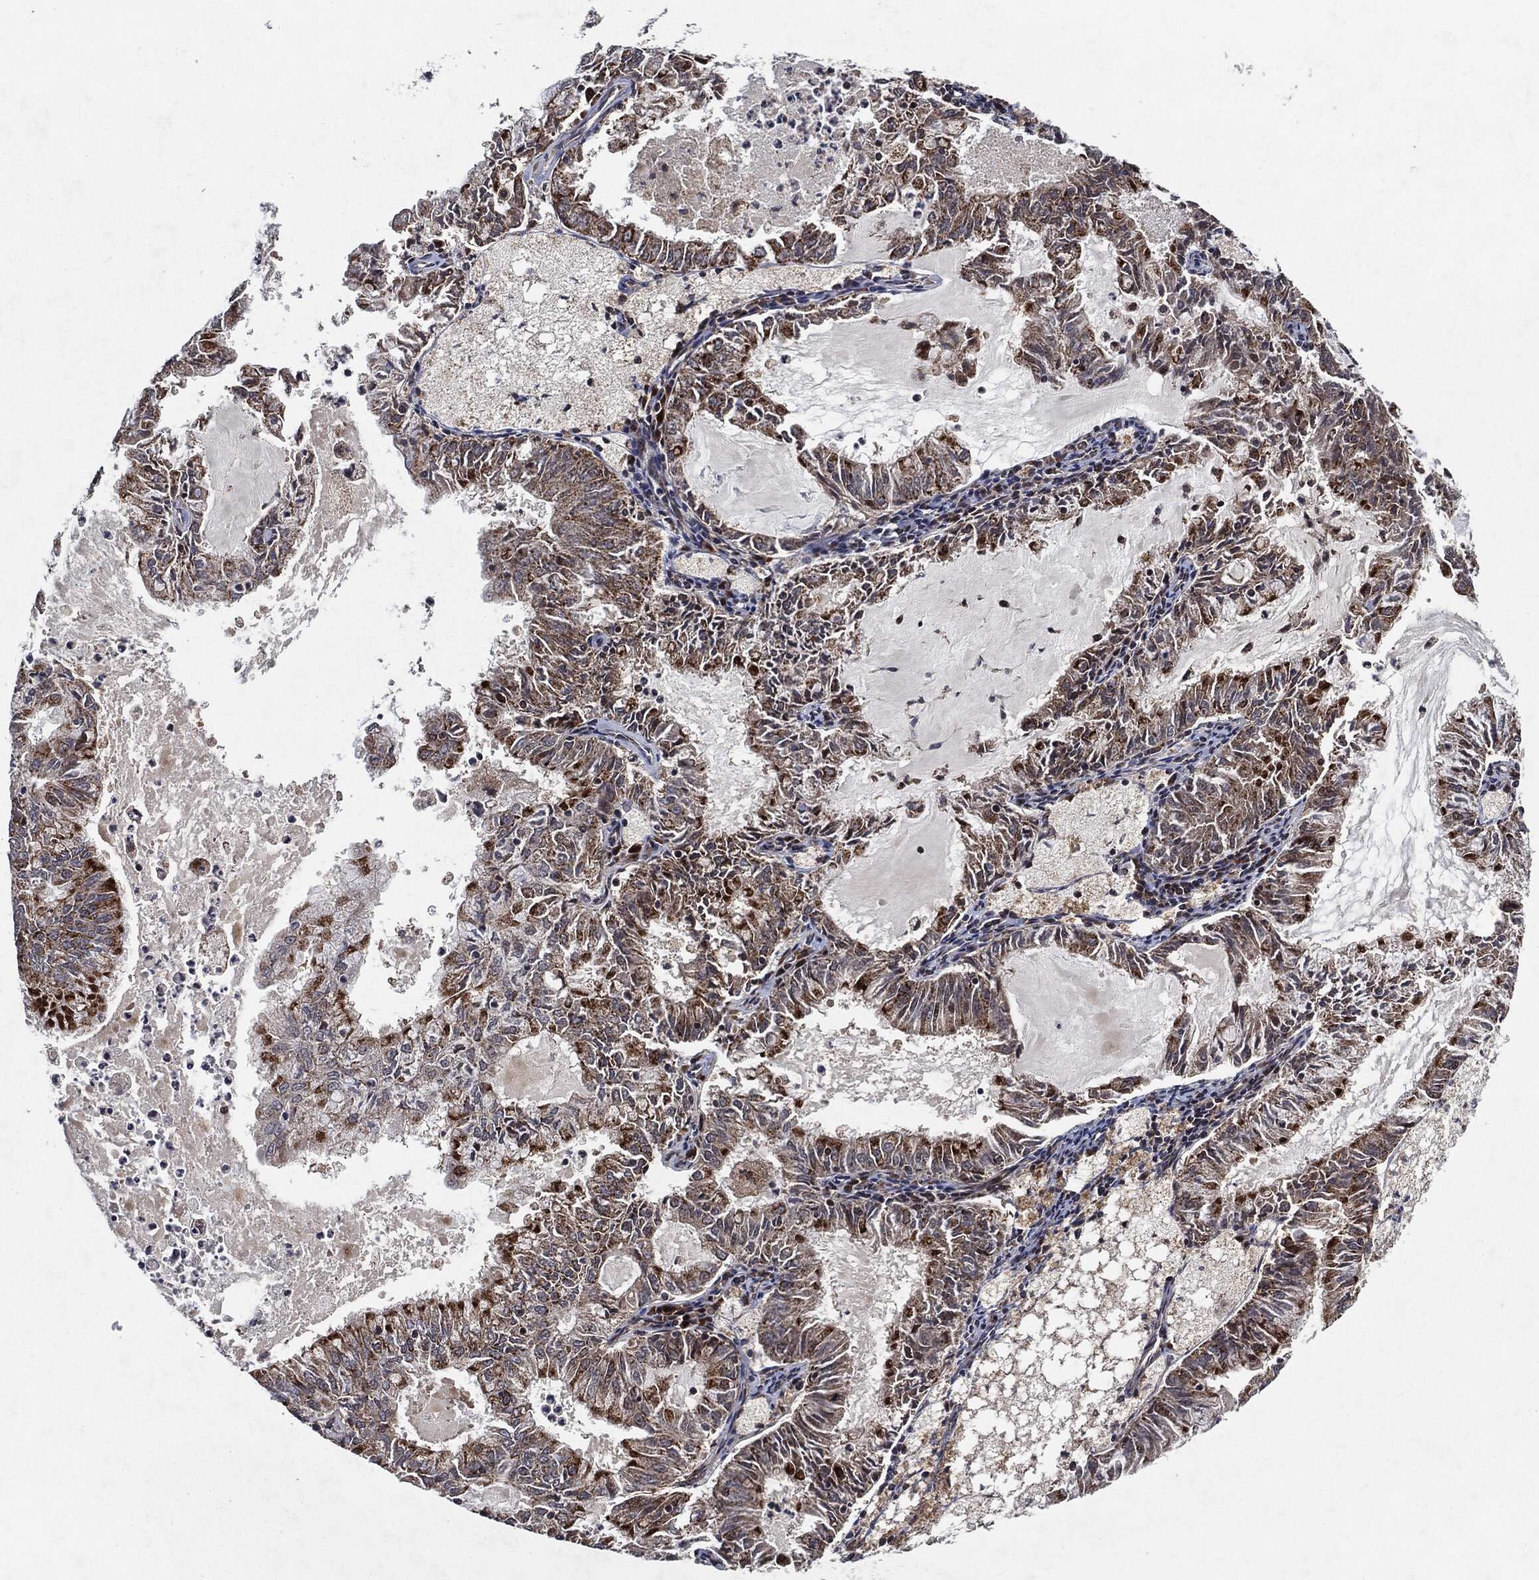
{"staining": {"intensity": "moderate", "quantity": "<25%", "location": "cytoplasmic/membranous"}, "tissue": "endometrial cancer", "cell_type": "Tumor cells", "image_type": "cancer", "snomed": [{"axis": "morphology", "description": "Adenocarcinoma, NOS"}, {"axis": "topography", "description": "Endometrium"}], "caption": "Brown immunohistochemical staining in endometrial adenocarcinoma shows moderate cytoplasmic/membranous expression in approximately <25% of tumor cells. (DAB IHC with brightfield microscopy, high magnification).", "gene": "BCAR1", "patient": {"sex": "female", "age": 57}}